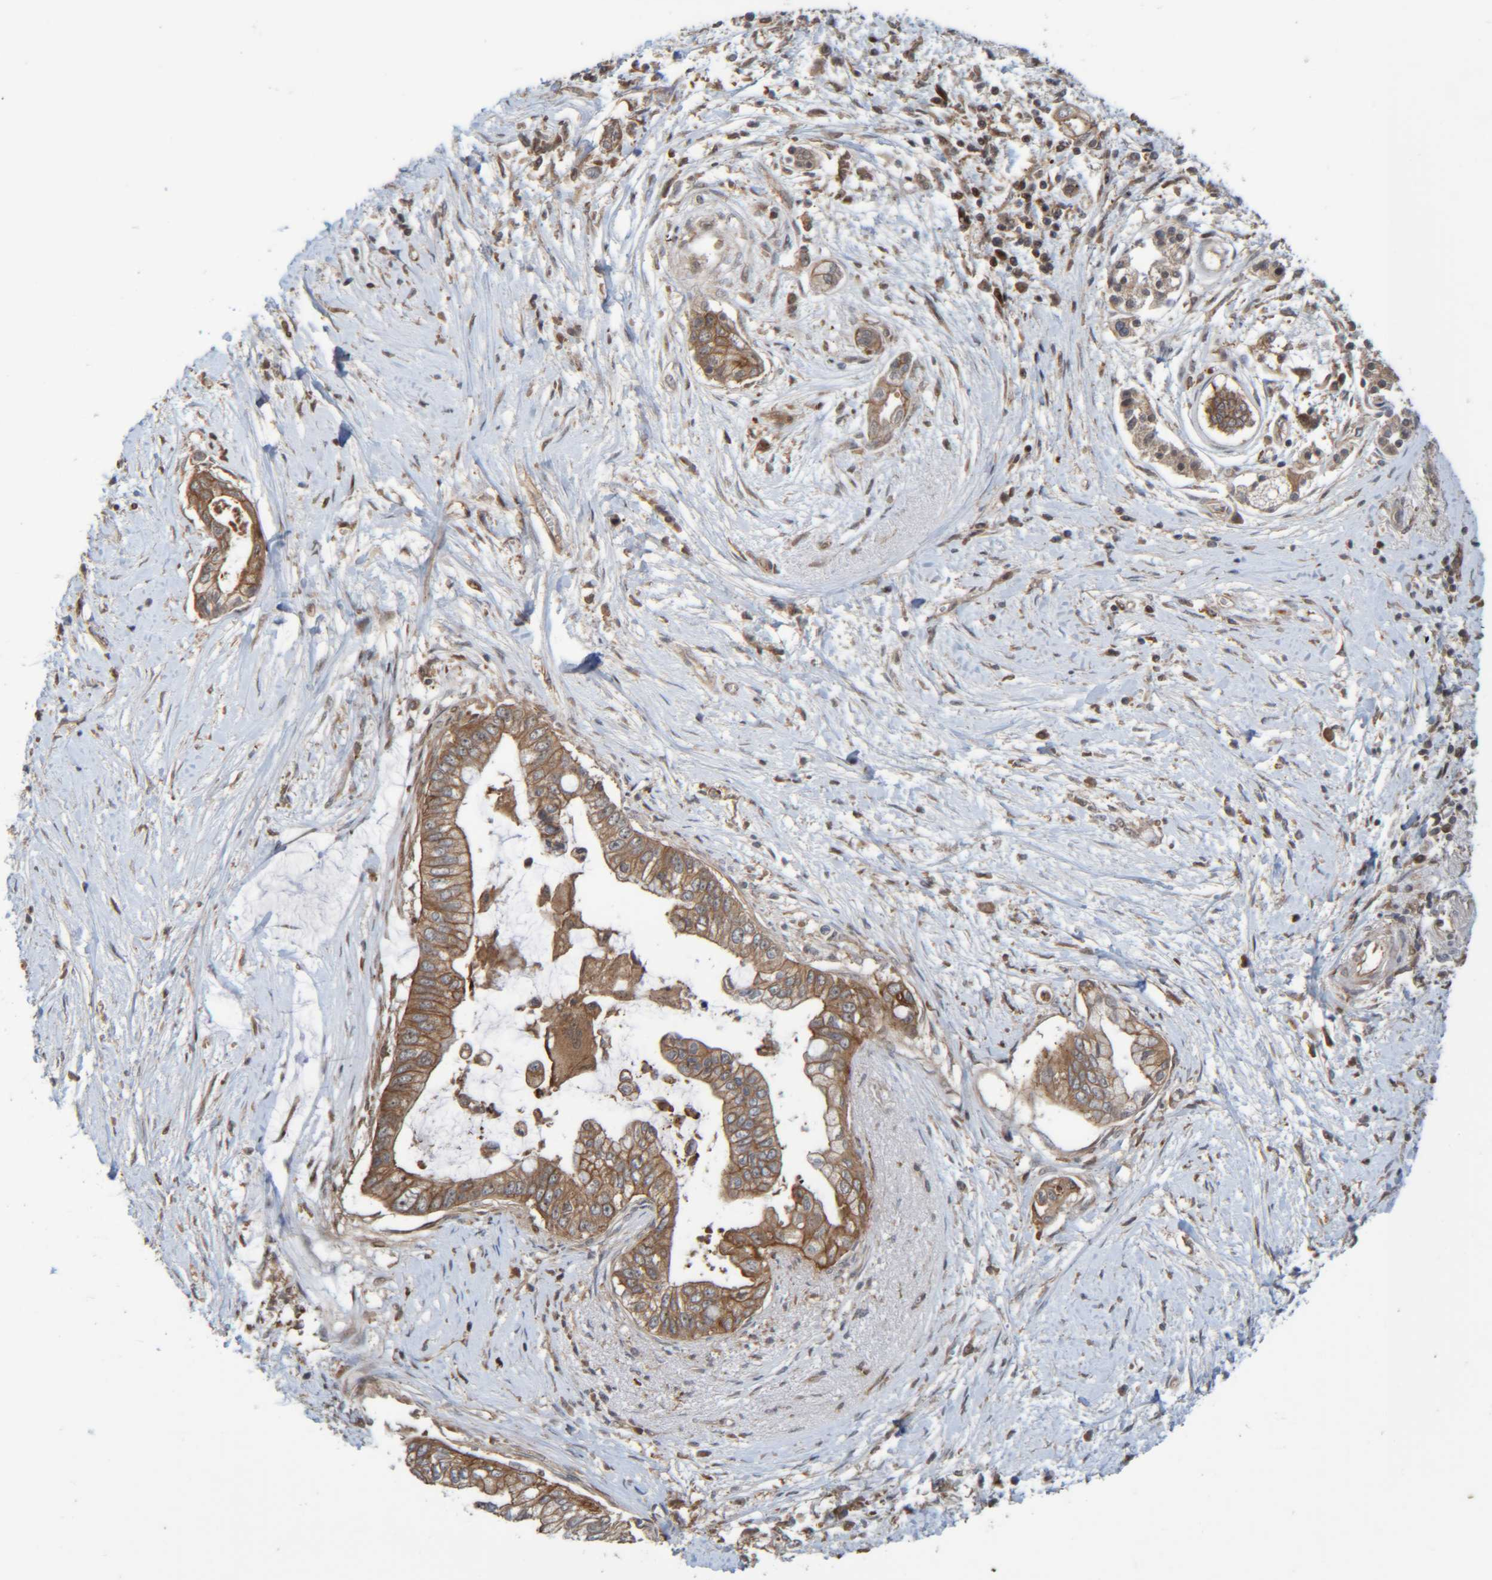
{"staining": {"intensity": "moderate", "quantity": ">75%", "location": "cytoplasmic/membranous"}, "tissue": "pancreatic cancer", "cell_type": "Tumor cells", "image_type": "cancer", "snomed": [{"axis": "morphology", "description": "Adenocarcinoma, NOS"}, {"axis": "topography", "description": "Pancreas"}], "caption": "There is medium levels of moderate cytoplasmic/membranous expression in tumor cells of pancreatic cancer (adenocarcinoma), as demonstrated by immunohistochemical staining (brown color).", "gene": "CCDC57", "patient": {"sex": "male", "age": 59}}